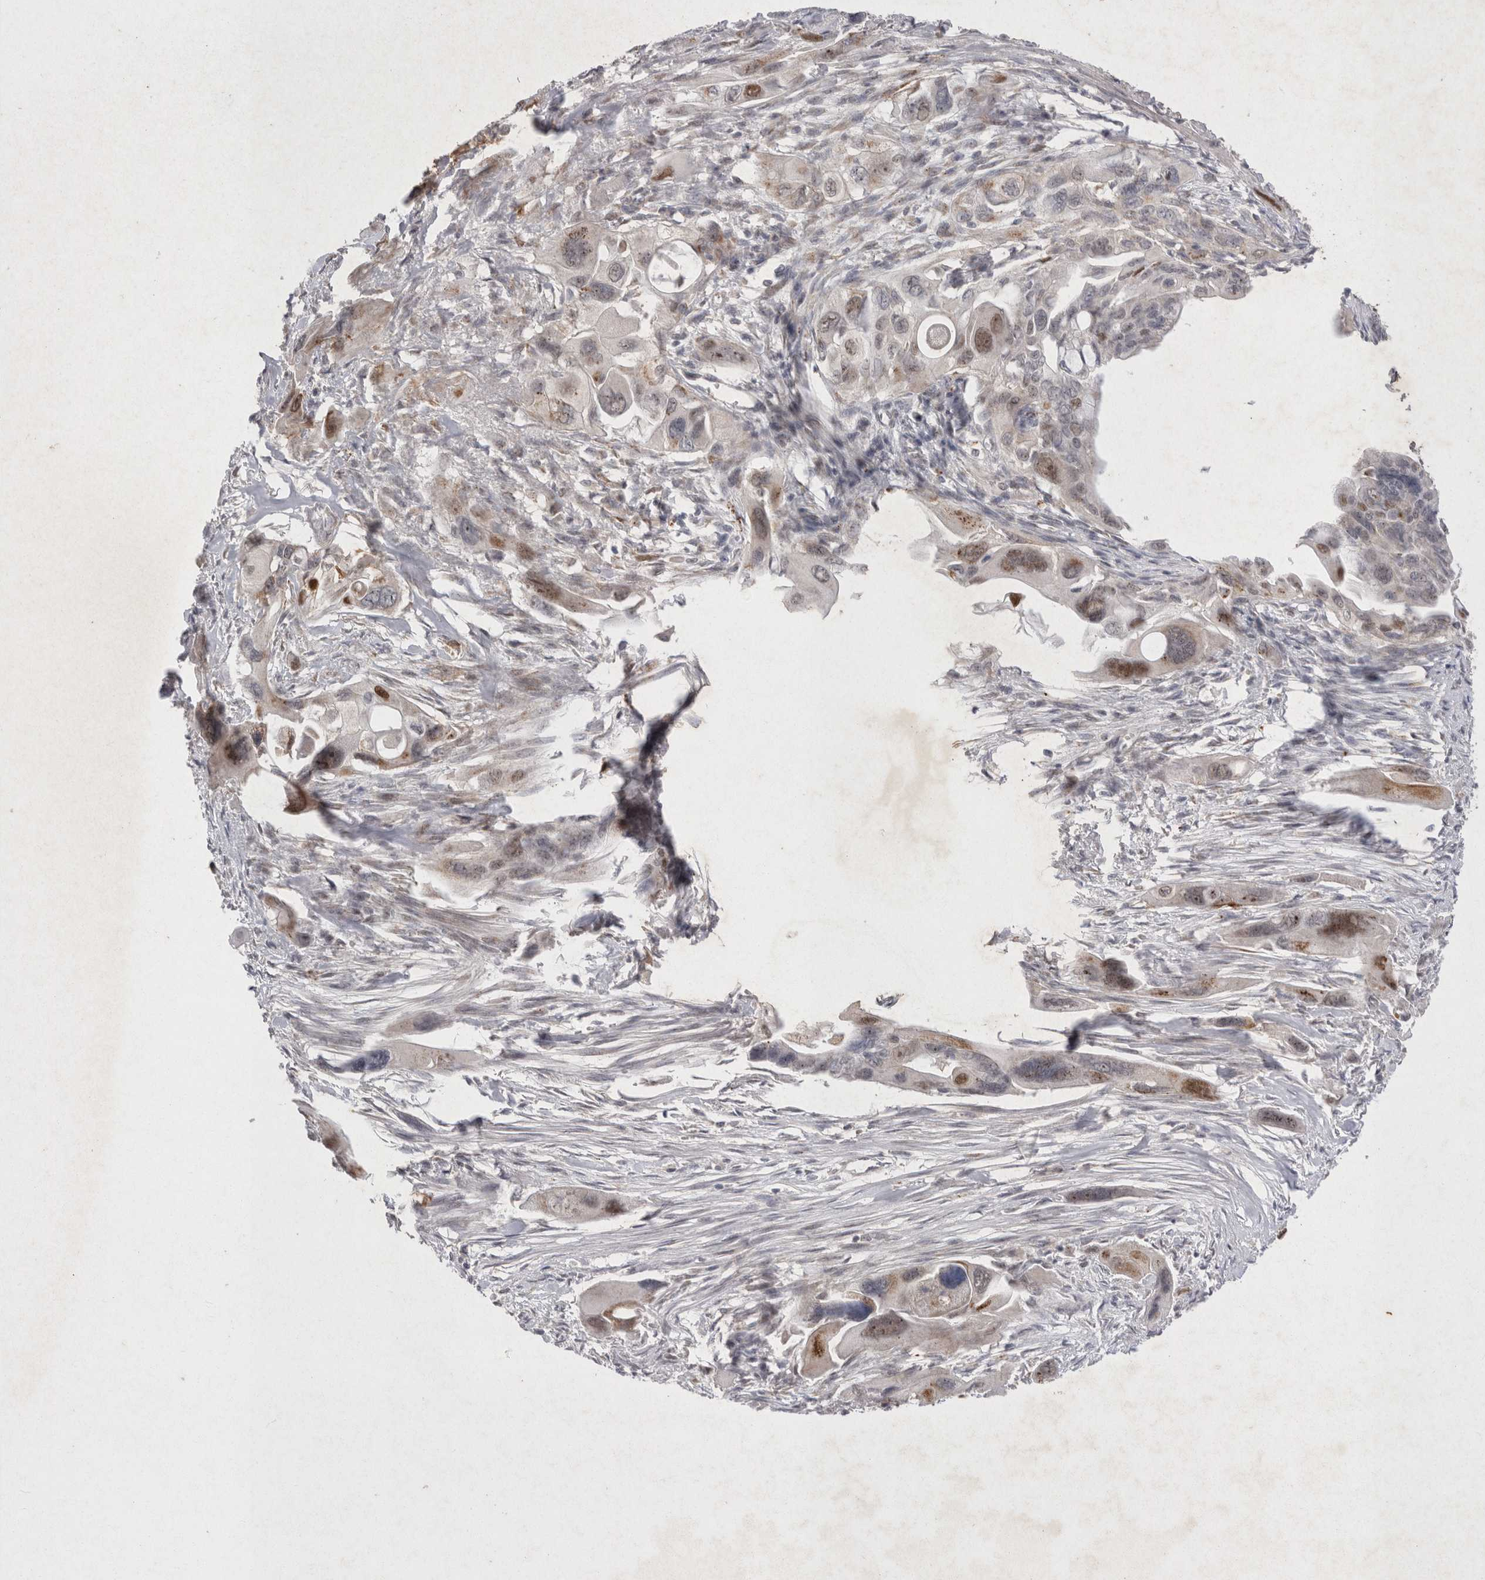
{"staining": {"intensity": "moderate", "quantity": "25%-75%", "location": "cytoplasmic/membranous,nuclear"}, "tissue": "pancreatic cancer", "cell_type": "Tumor cells", "image_type": "cancer", "snomed": [{"axis": "morphology", "description": "Adenocarcinoma, NOS"}, {"axis": "topography", "description": "Pancreas"}], "caption": "Immunohistochemistry histopathology image of human adenocarcinoma (pancreatic) stained for a protein (brown), which reveals medium levels of moderate cytoplasmic/membranous and nuclear expression in about 25%-75% of tumor cells.", "gene": "STK11", "patient": {"sex": "male", "age": 73}}